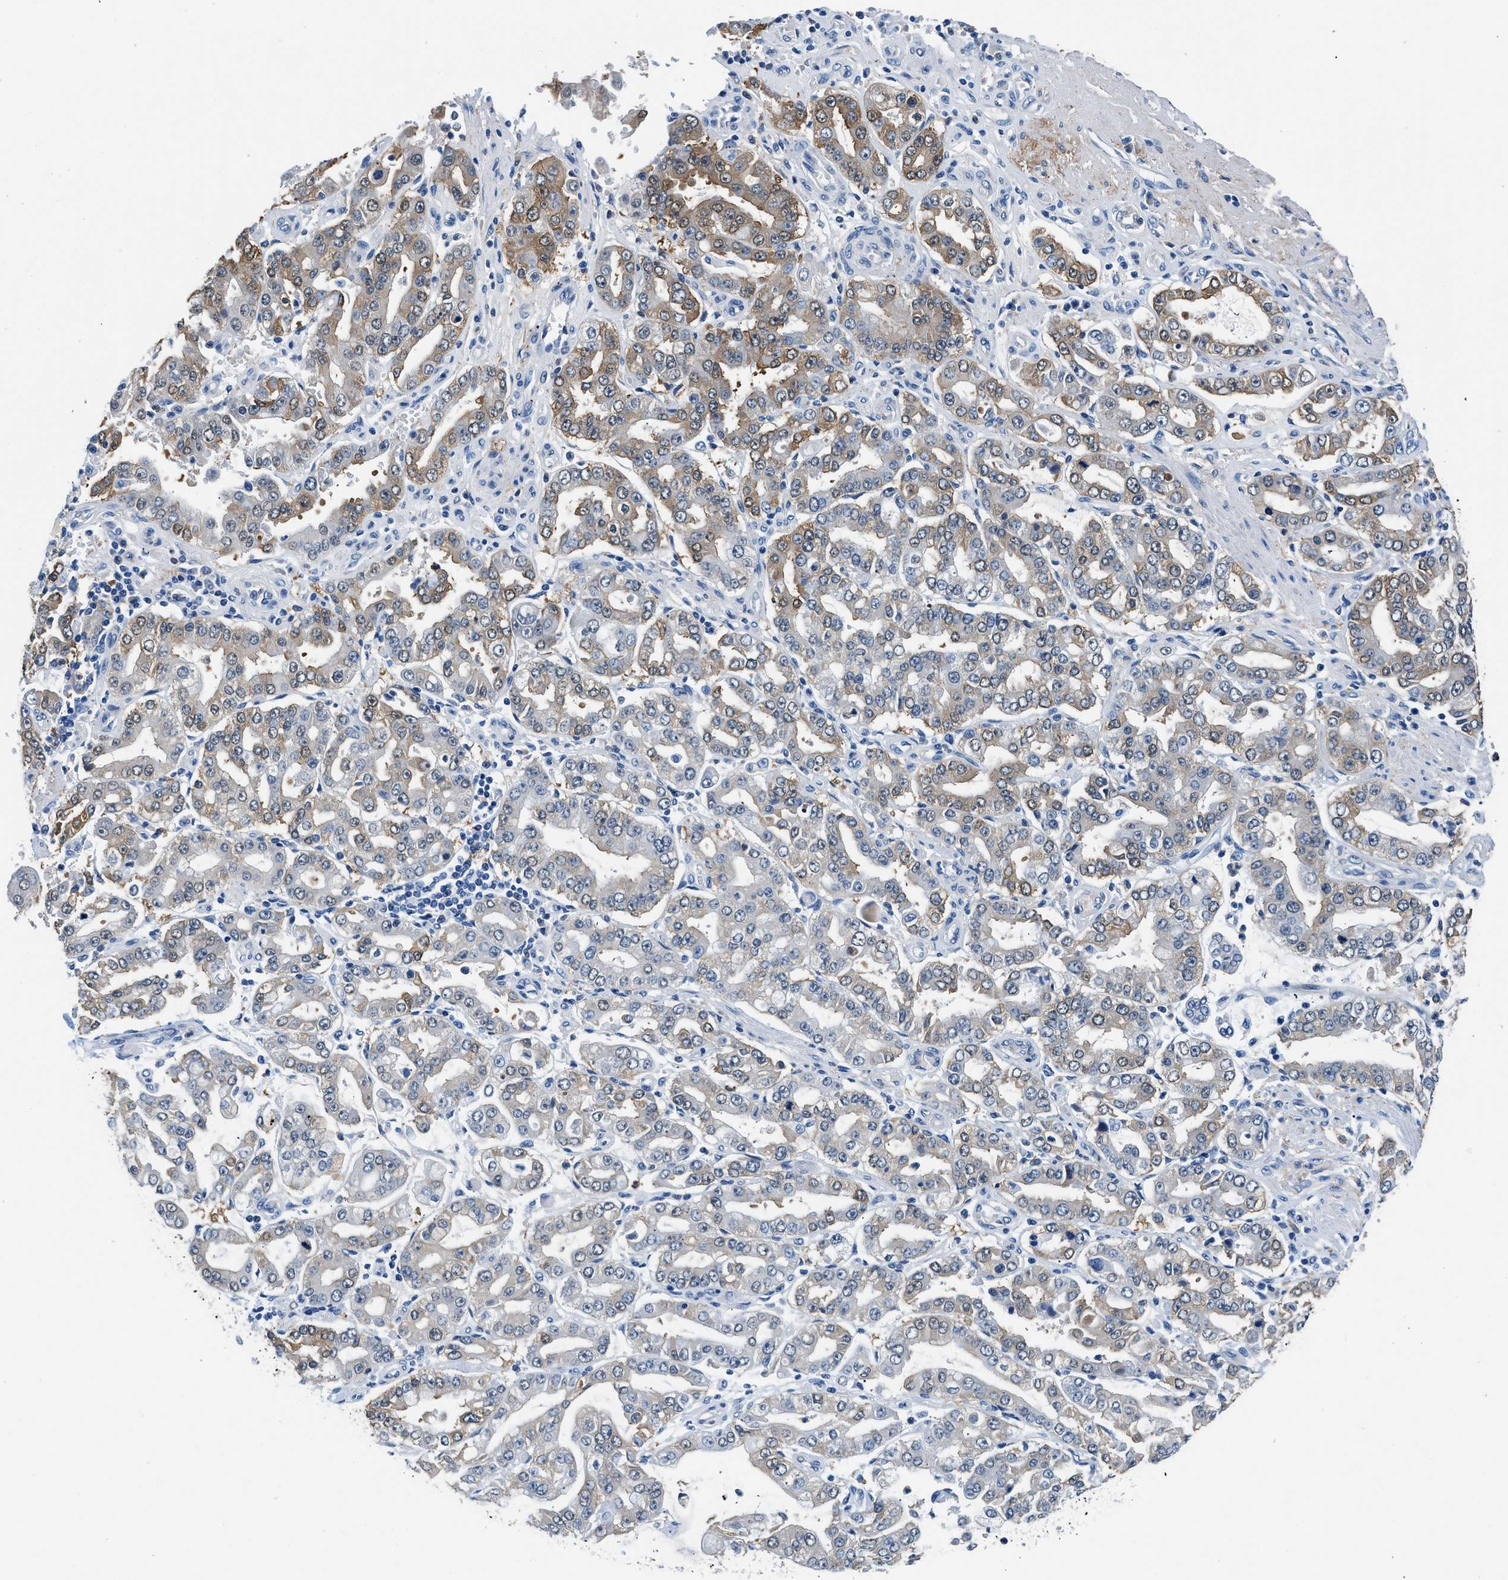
{"staining": {"intensity": "weak", "quantity": "25%-75%", "location": "cytoplasmic/membranous"}, "tissue": "stomach cancer", "cell_type": "Tumor cells", "image_type": "cancer", "snomed": [{"axis": "morphology", "description": "Adenocarcinoma, NOS"}, {"axis": "topography", "description": "Stomach"}], "caption": "Protein expression analysis of stomach cancer exhibits weak cytoplasmic/membranous positivity in approximately 25%-75% of tumor cells.", "gene": "FADS6", "patient": {"sex": "male", "age": 76}}